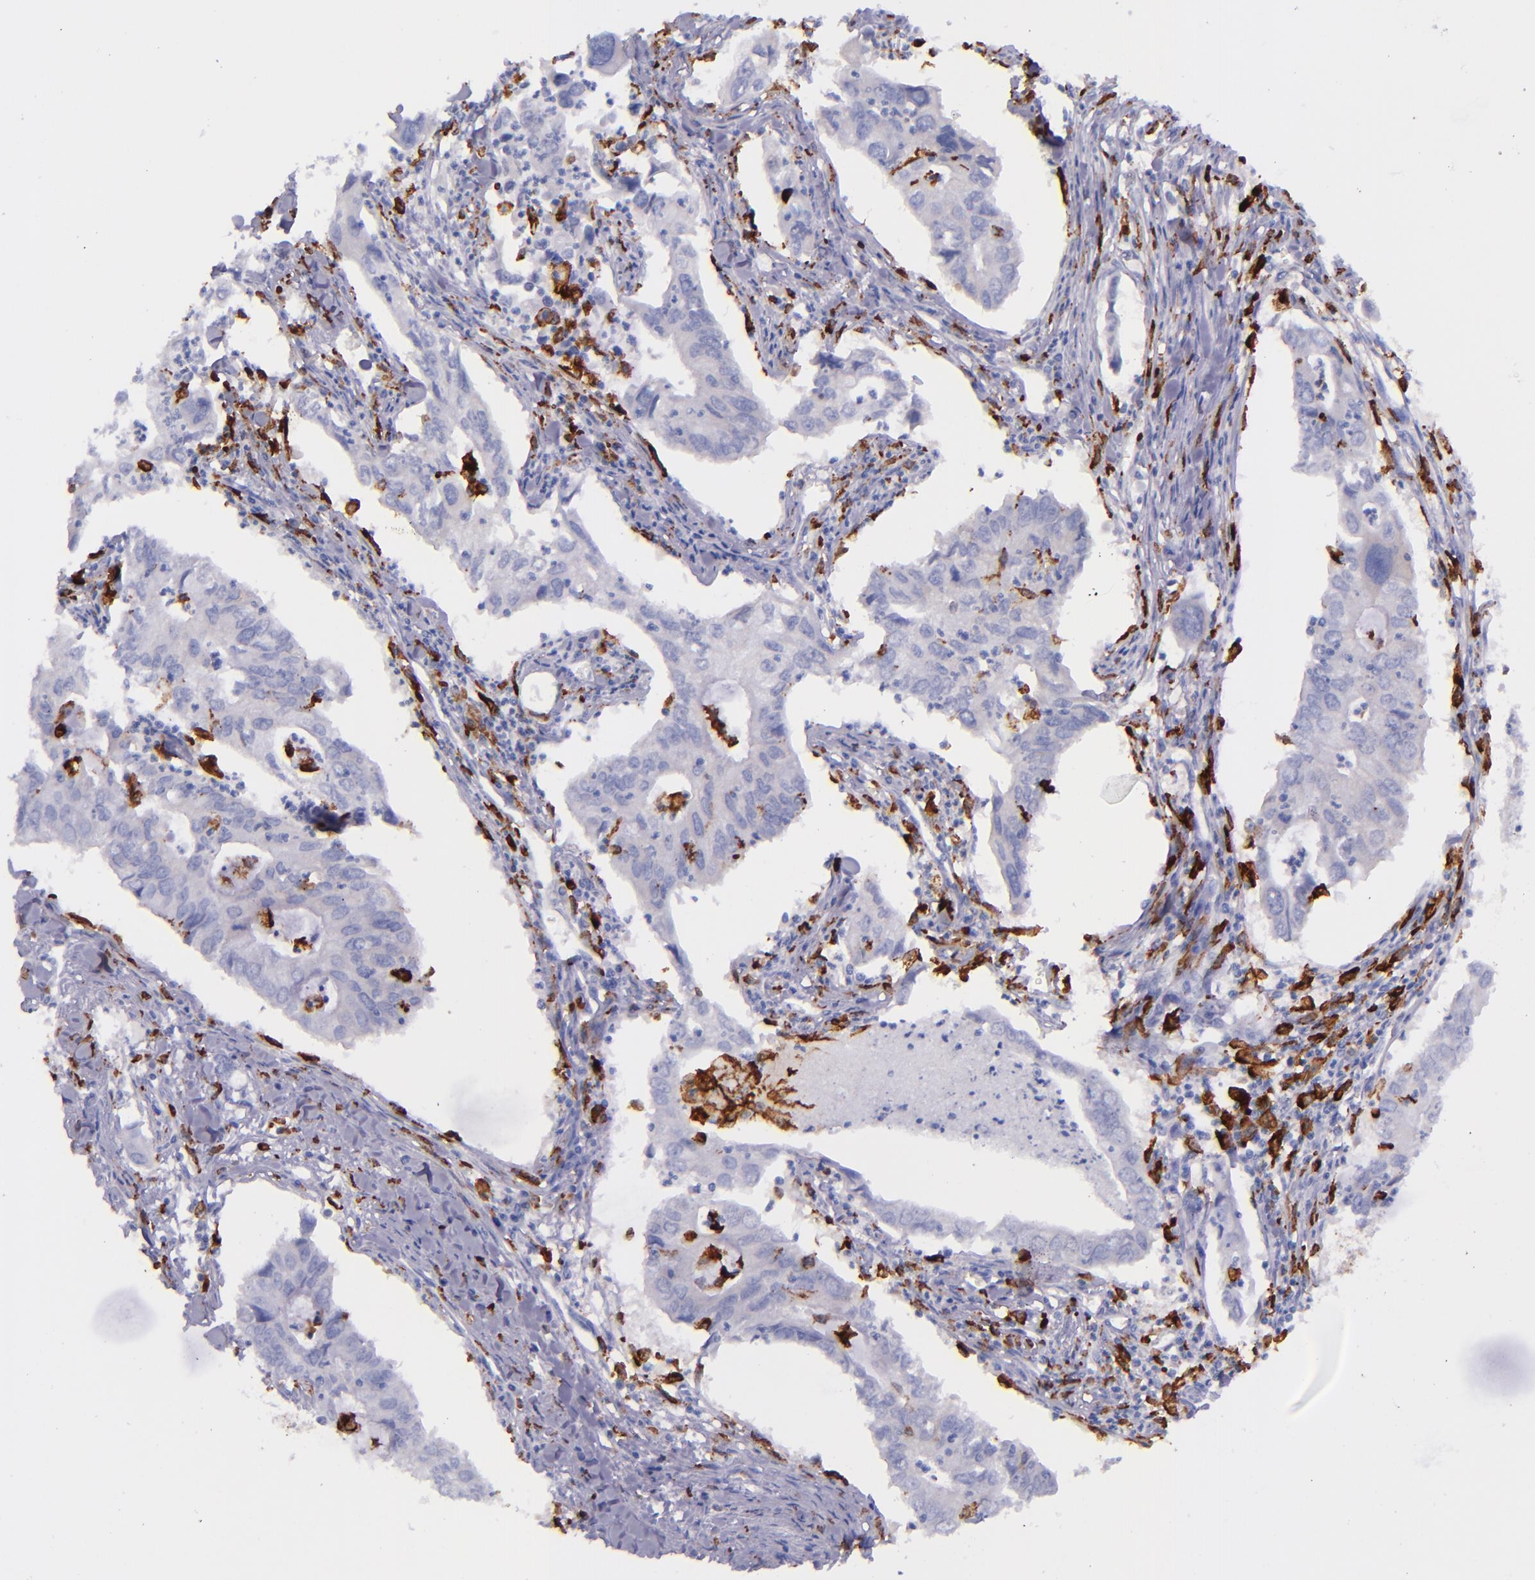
{"staining": {"intensity": "negative", "quantity": "none", "location": "none"}, "tissue": "lung cancer", "cell_type": "Tumor cells", "image_type": "cancer", "snomed": [{"axis": "morphology", "description": "Adenocarcinoma, NOS"}, {"axis": "topography", "description": "Lung"}], "caption": "Lung cancer (adenocarcinoma) was stained to show a protein in brown. There is no significant positivity in tumor cells.", "gene": "CD163", "patient": {"sex": "male", "age": 48}}